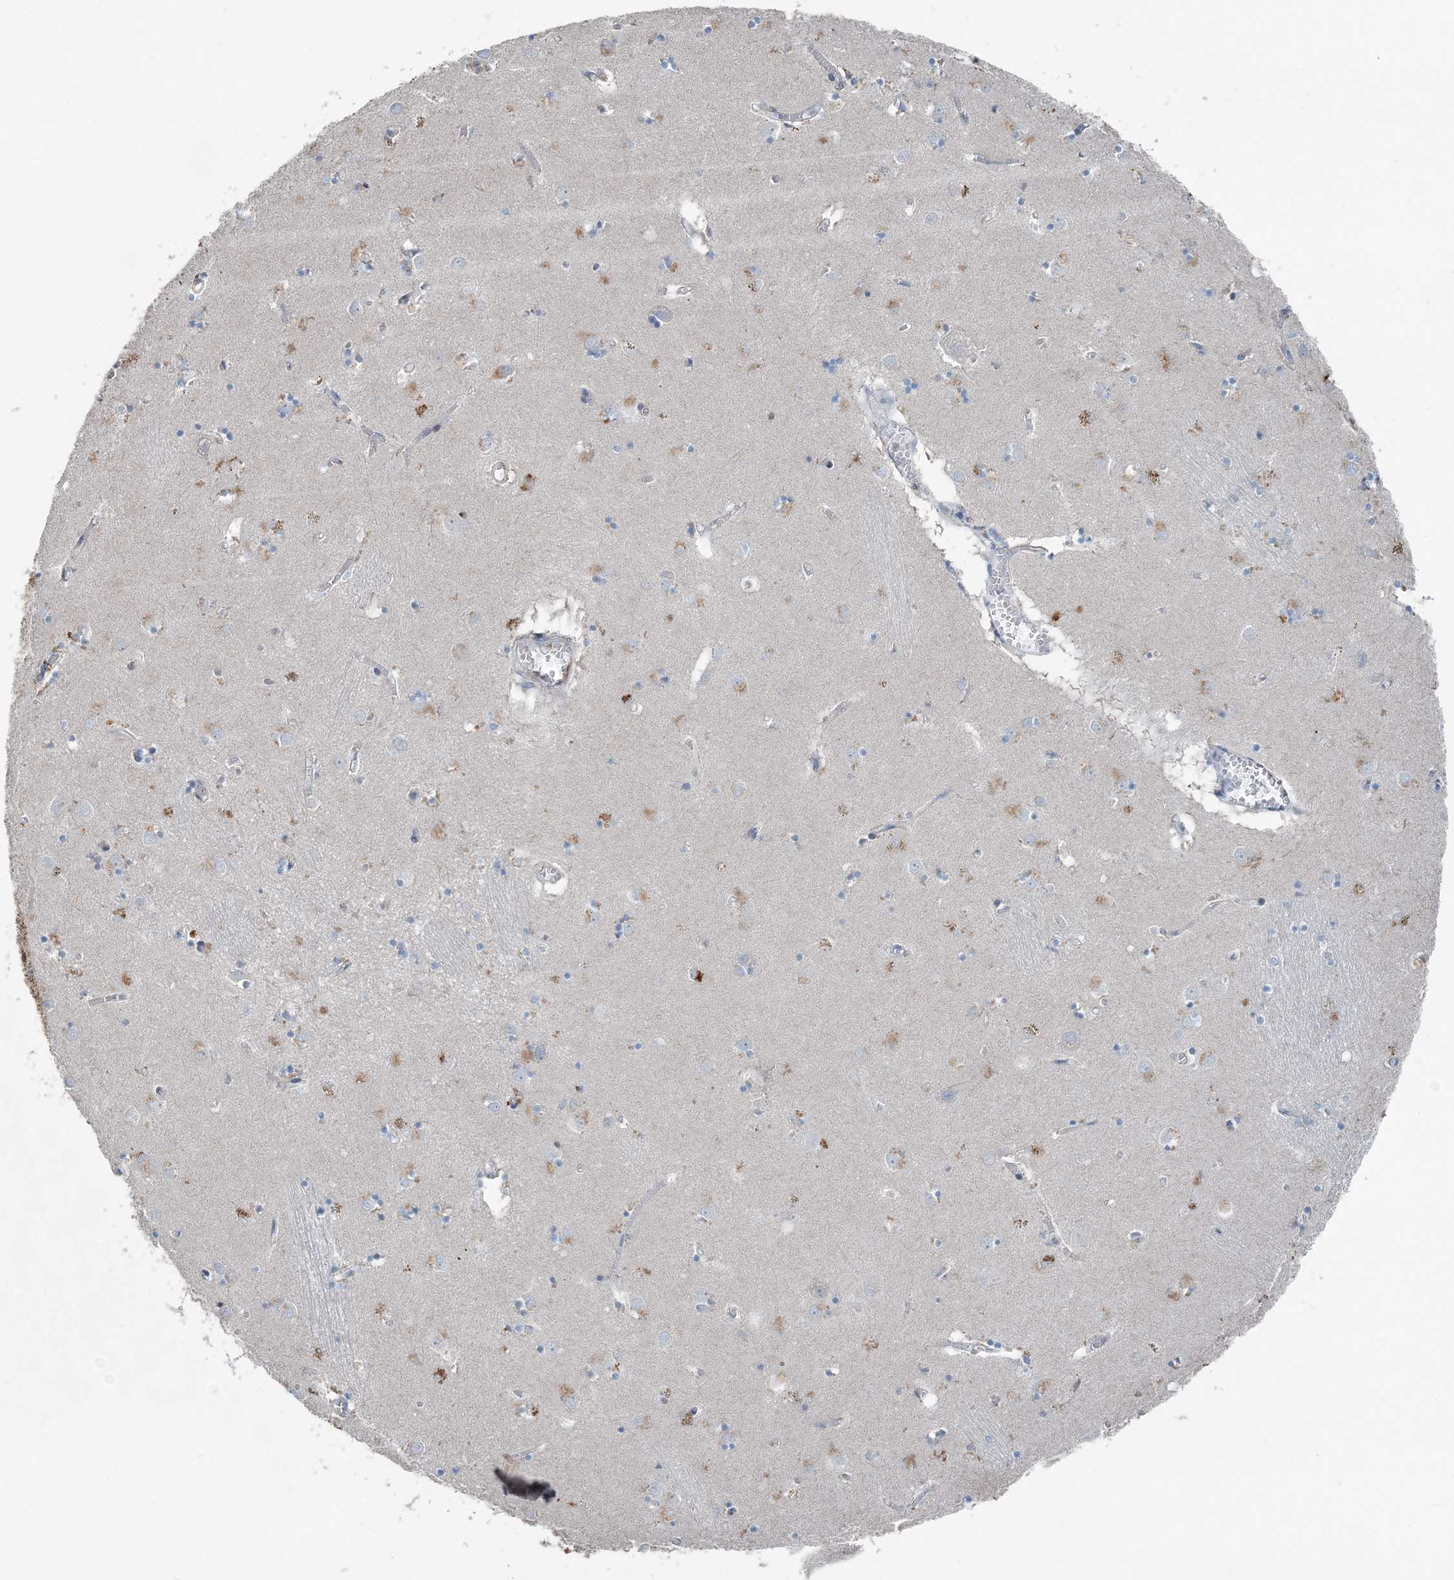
{"staining": {"intensity": "negative", "quantity": "none", "location": "none"}, "tissue": "caudate", "cell_type": "Glial cells", "image_type": "normal", "snomed": [{"axis": "morphology", "description": "Normal tissue, NOS"}, {"axis": "topography", "description": "Lateral ventricle wall"}], "caption": "IHC micrograph of normal caudate: caudate stained with DAB (3,3'-diaminobenzidine) reveals no significant protein expression in glial cells.", "gene": "SUCLG1", "patient": {"sex": "male", "age": 70}}